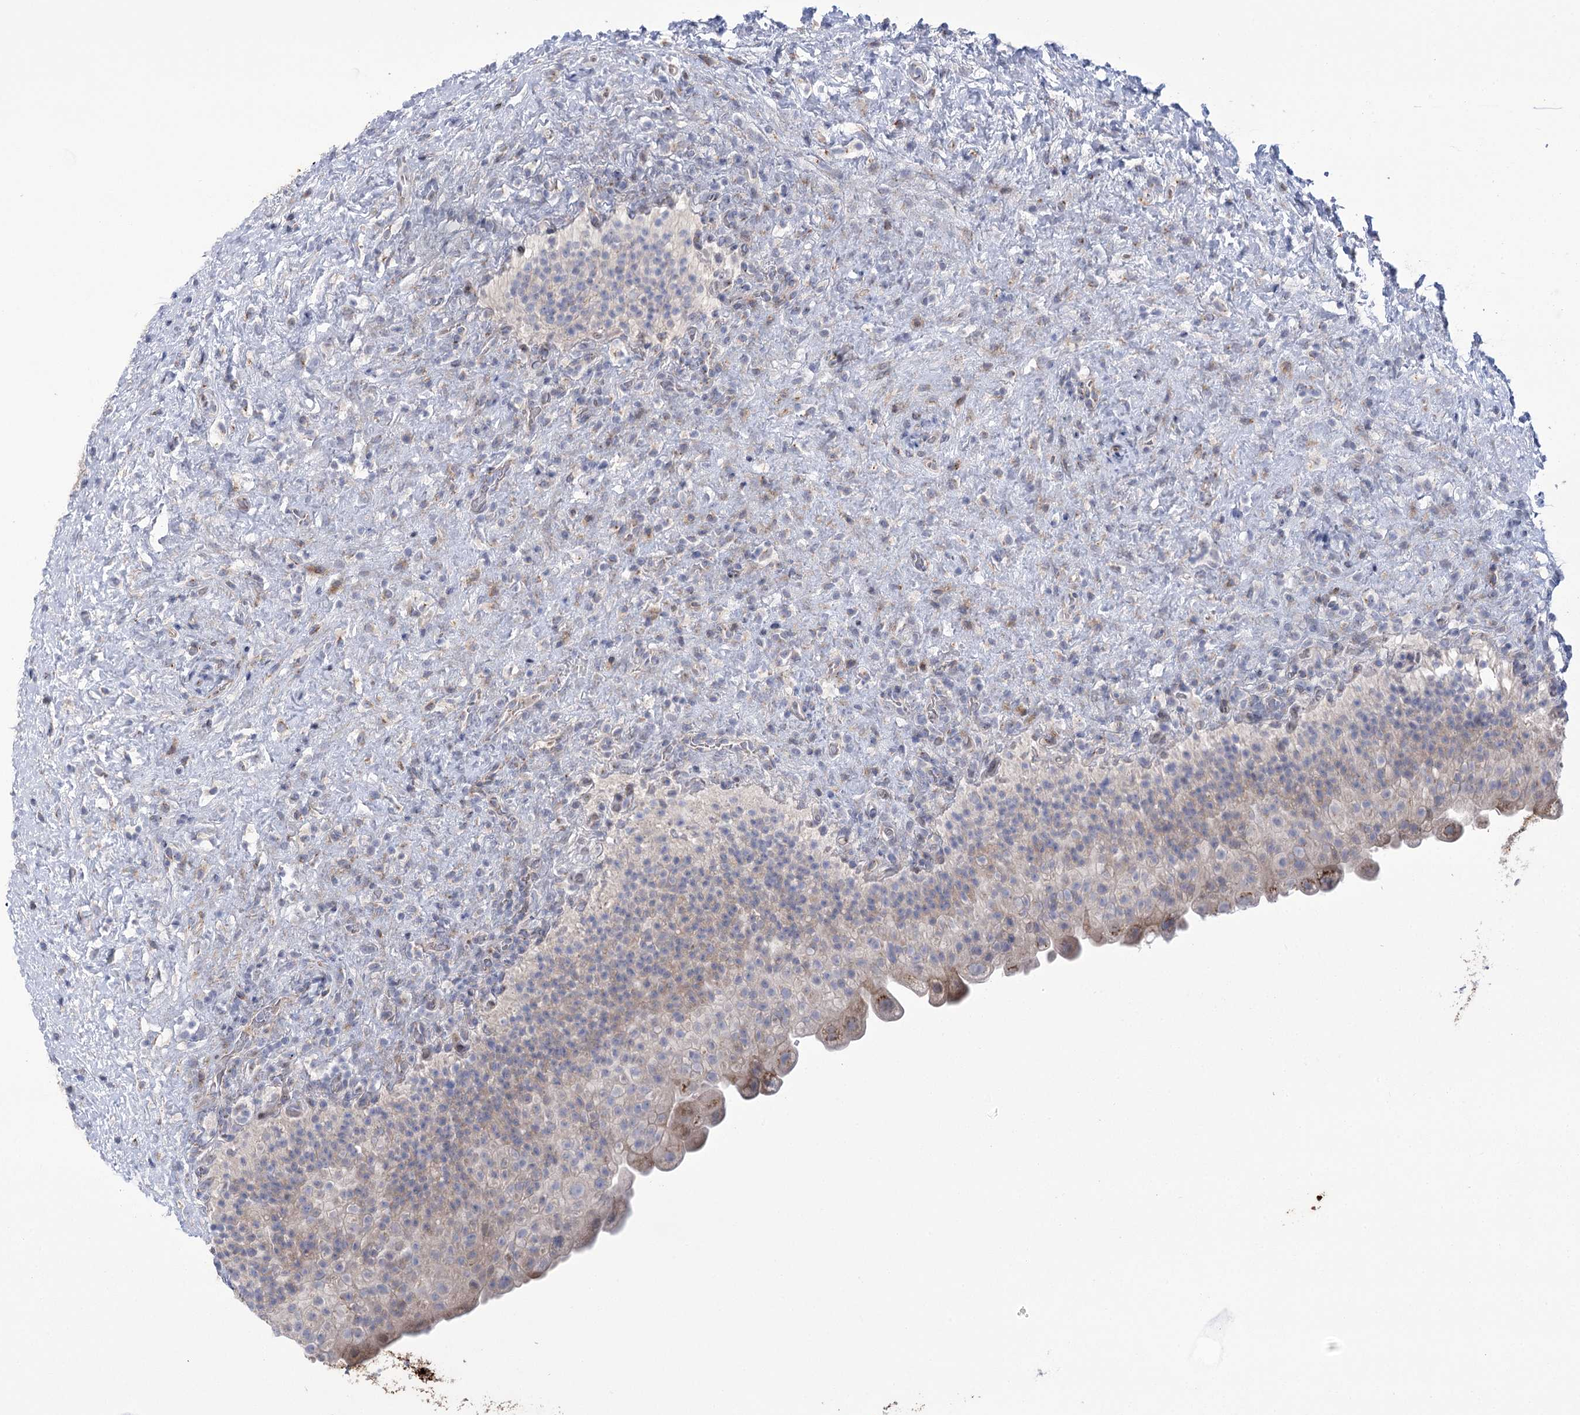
{"staining": {"intensity": "weak", "quantity": "<25%", "location": "cytoplasmic/membranous"}, "tissue": "urinary bladder", "cell_type": "Urothelial cells", "image_type": "normal", "snomed": [{"axis": "morphology", "description": "Normal tissue, NOS"}, {"axis": "topography", "description": "Urinary bladder"}], "caption": "Urothelial cells are negative for brown protein staining in unremarkable urinary bladder.", "gene": "NME7", "patient": {"sex": "female", "age": 27}}